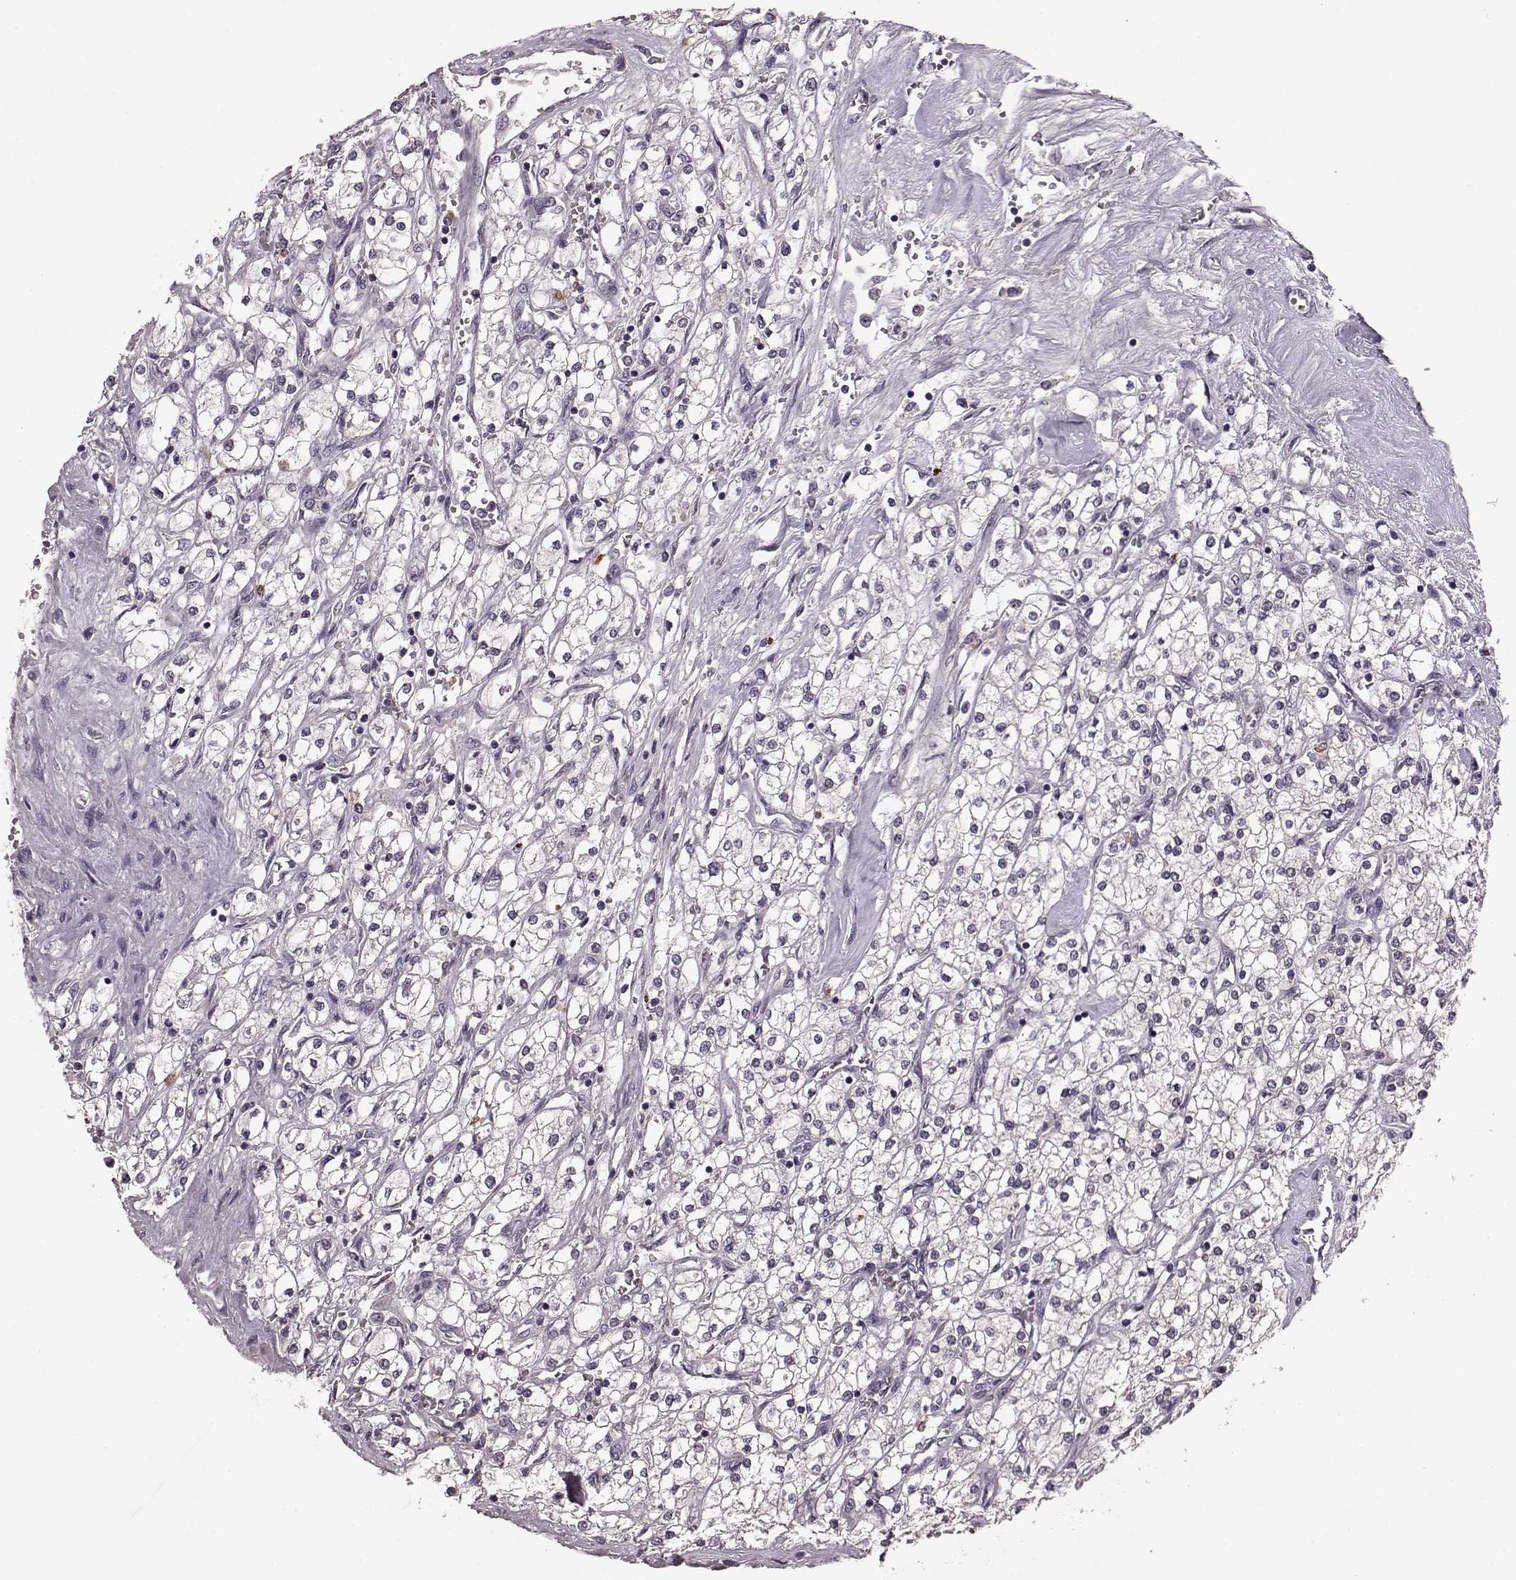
{"staining": {"intensity": "negative", "quantity": "none", "location": "none"}, "tissue": "renal cancer", "cell_type": "Tumor cells", "image_type": "cancer", "snomed": [{"axis": "morphology", "description": "Adenocarcinoma, NOS"}, {"axis": "topography", "description": "Kidney"}], "caption": "Histopathology image shows no protein expression in tumor cells of renal adenocarcinoma tissue.", "gene": "SLC52A3", "patient": {"sex": "male", "age": 80}}